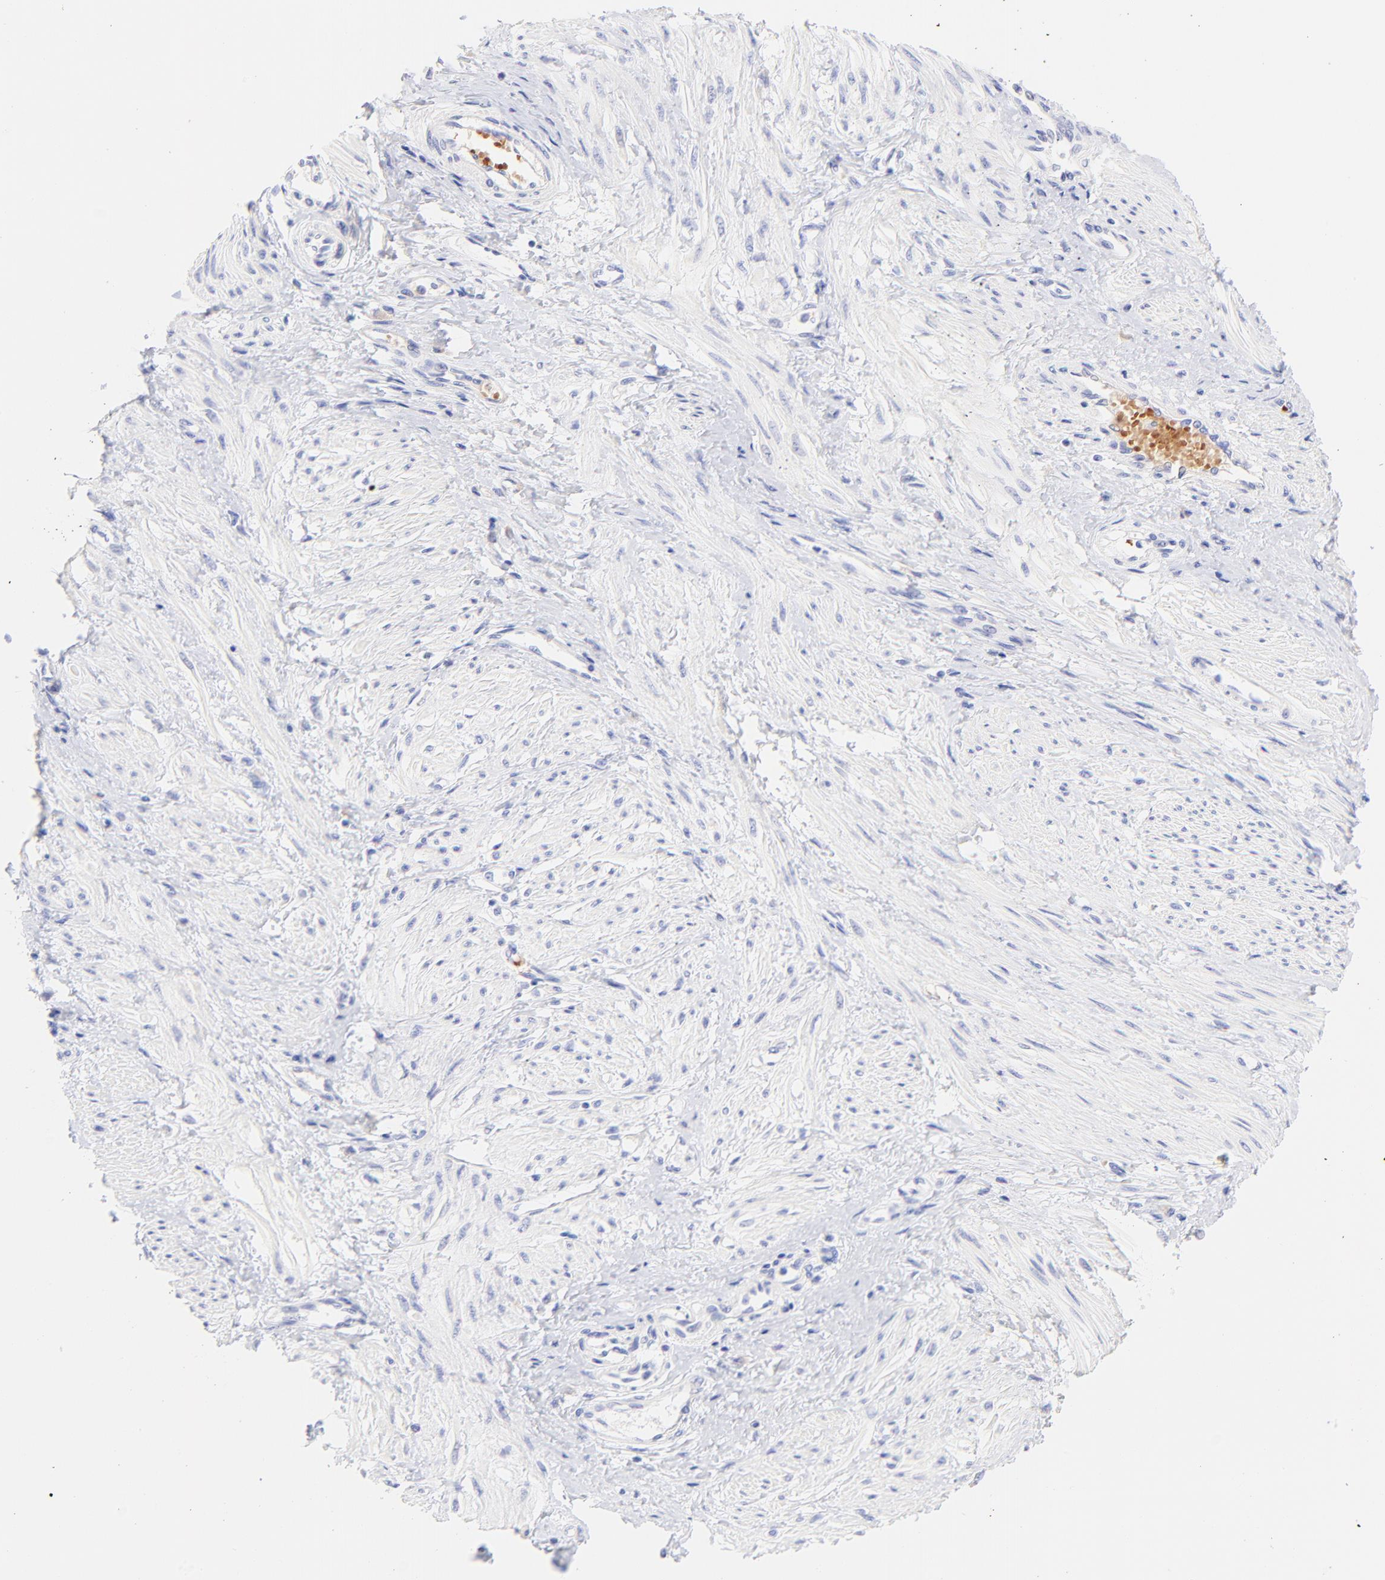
{"staining": {"intensity": "negative", "quantity": "none", "location": "none"}, "tissue": "smooth muscle", "cell_type": "Smooth muscle cells", "image_type": "normal", "snomed": [{"axis": "morphology", "description": "Normal tissue, NOS"}, {"axis": "topography", "description": "Smooth muscle"}, {"axis": "topography", "description": "Uterus"}], "caption": "The micrograph reveals no staining of smooth muscle cells in unremarkable smooth muscle. (Stains: DAB immunohistochemistry (IHC) with hematoxylin counter stain, Microscopy: brightfield microscopy at high magnification).", "gene": "FRMPD3", "patient": {"sex": "female", "age": 39}}